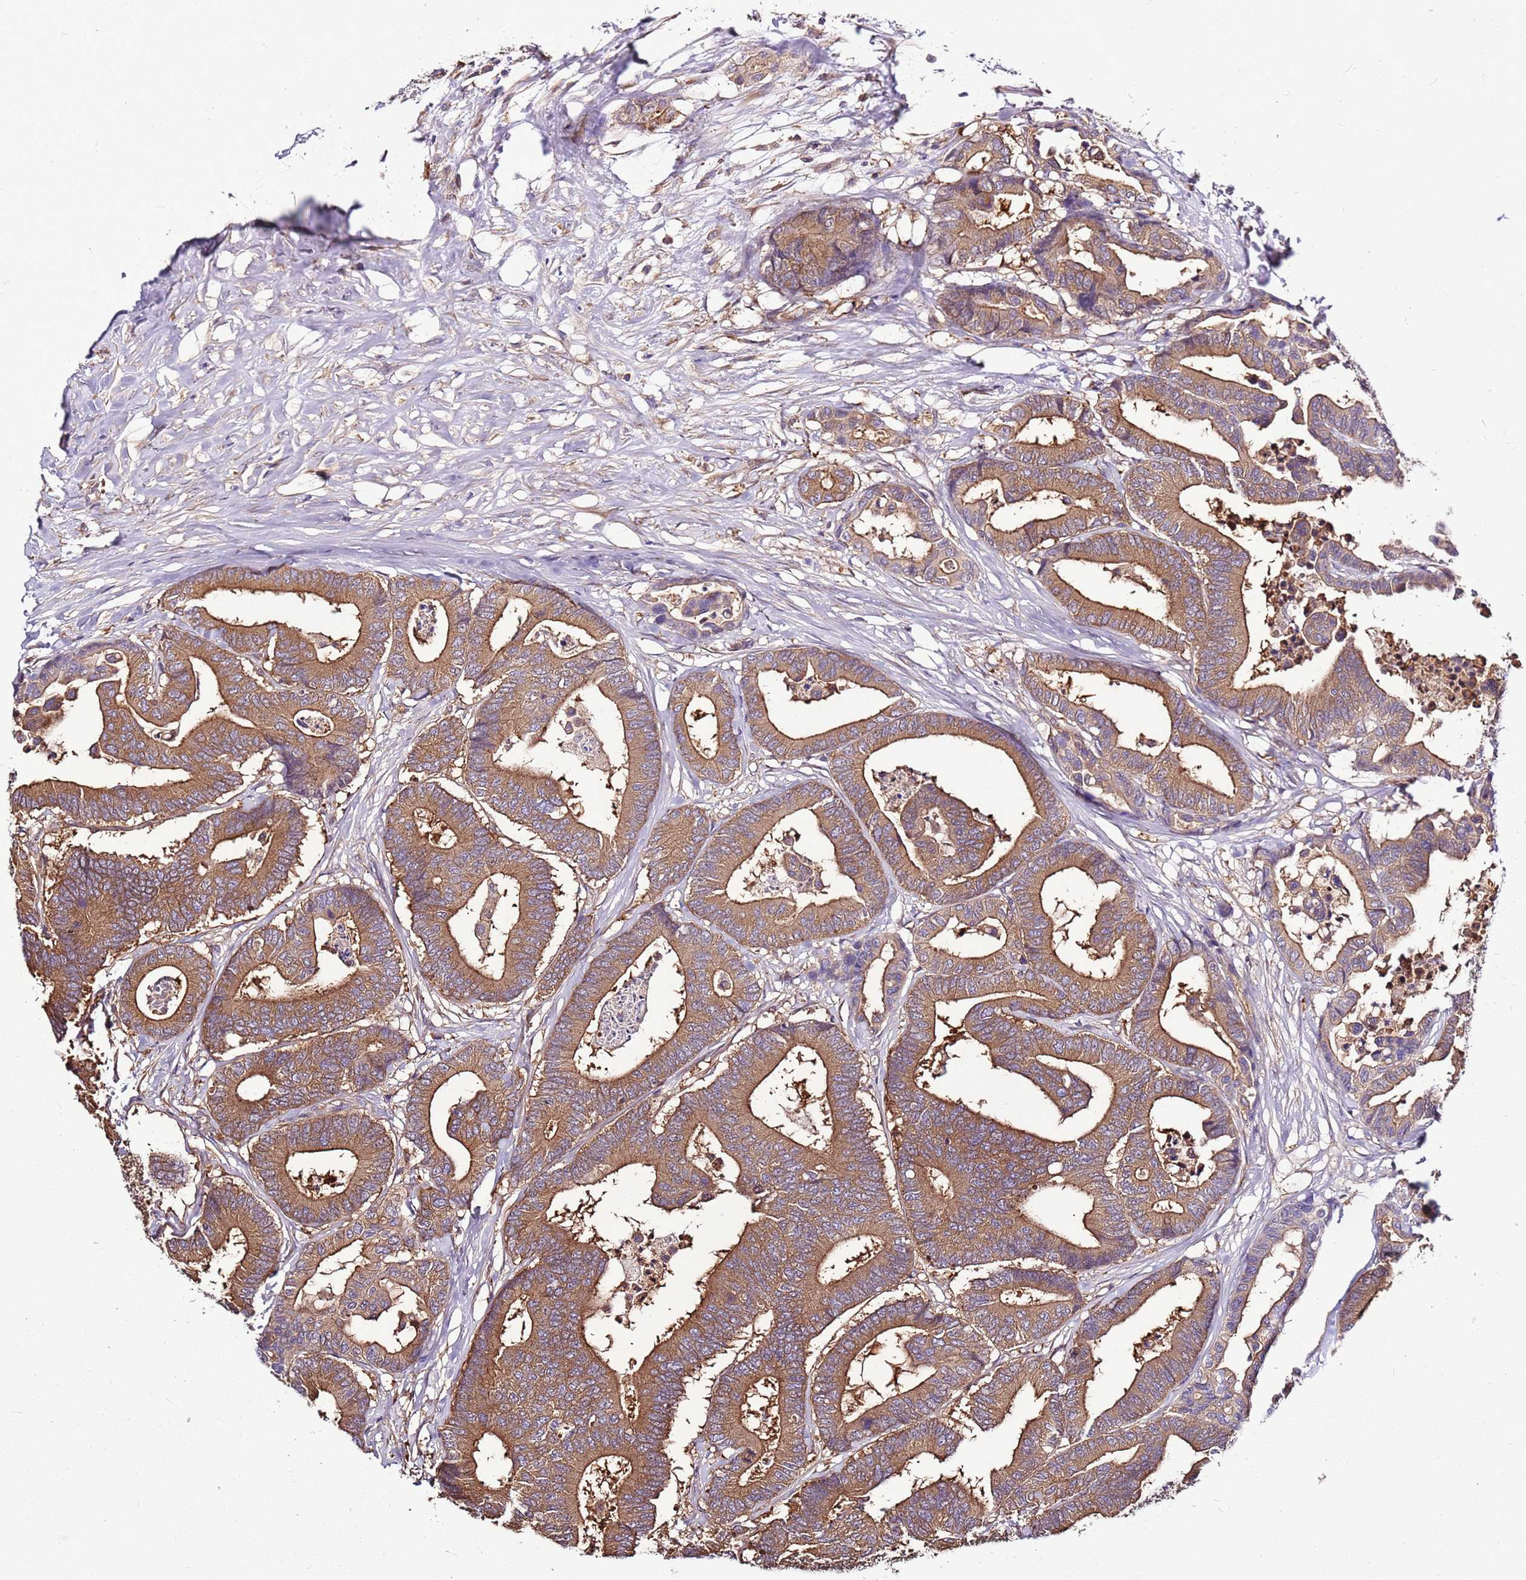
{"staining": {"intensity": "strong", "quantity": ">75%", "location": "cytoplasmic/membranous"}, "tissue": "colorectal cancer", "cell_type": "Tumor cells", "image_type": "cancer", "snomed": [{"axis": "morphology", "description": "Normal tissue, NOS"}, {"axis": "morphology", "description": "Adenocarcinoma, NOS"}, {"axis": "topography", "description": "Colon"}], "caption": "The photomicrograph demonstrates immunohistochemical staining of colorectal cancer. There is strong cytoplasmic/membranous staining is present in about >75% of tumor cells.", "gene": "ATXN2L", "patient": {"sex": "male", "age": 82}}